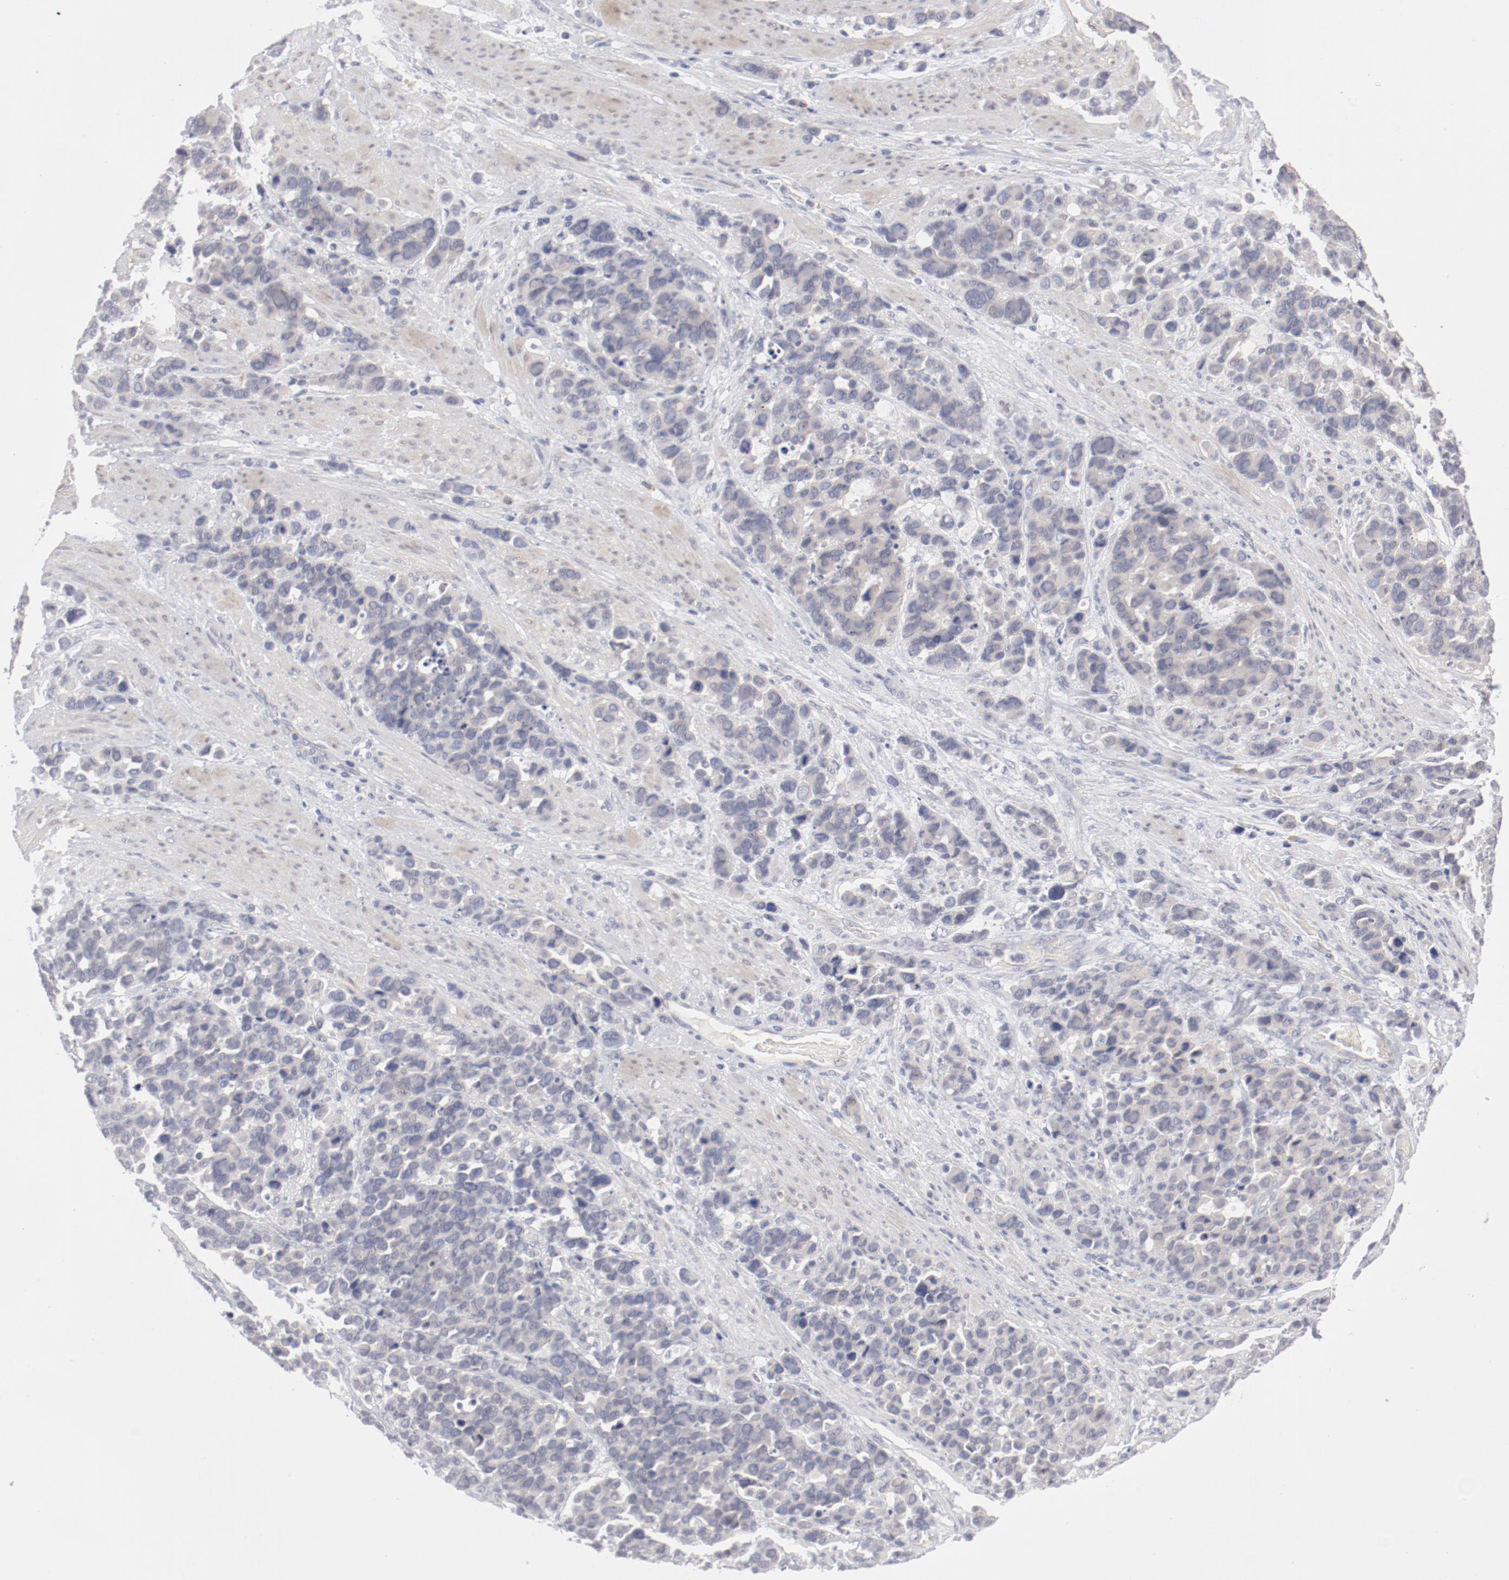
{"staining": {"intensity": "negative", "quantity": "none", "location": "none"}, "tissue": "stomach cancer", "cell_type": "Tumor cells", "image_type": "cancer", "snomed": [{"axis": "morphology", "description": "Adenocarcinoma, NOS"}, {"axis": "topography", "description": "Stomach, upper"}], "caption": "Immunohistochemistry of stomach adenocarcinoma exhibits no expression in tumor cells. Nuclei are stained in blue.", "gene": "SH3BGR", "patient": {"sex": "male", "age": 71}}